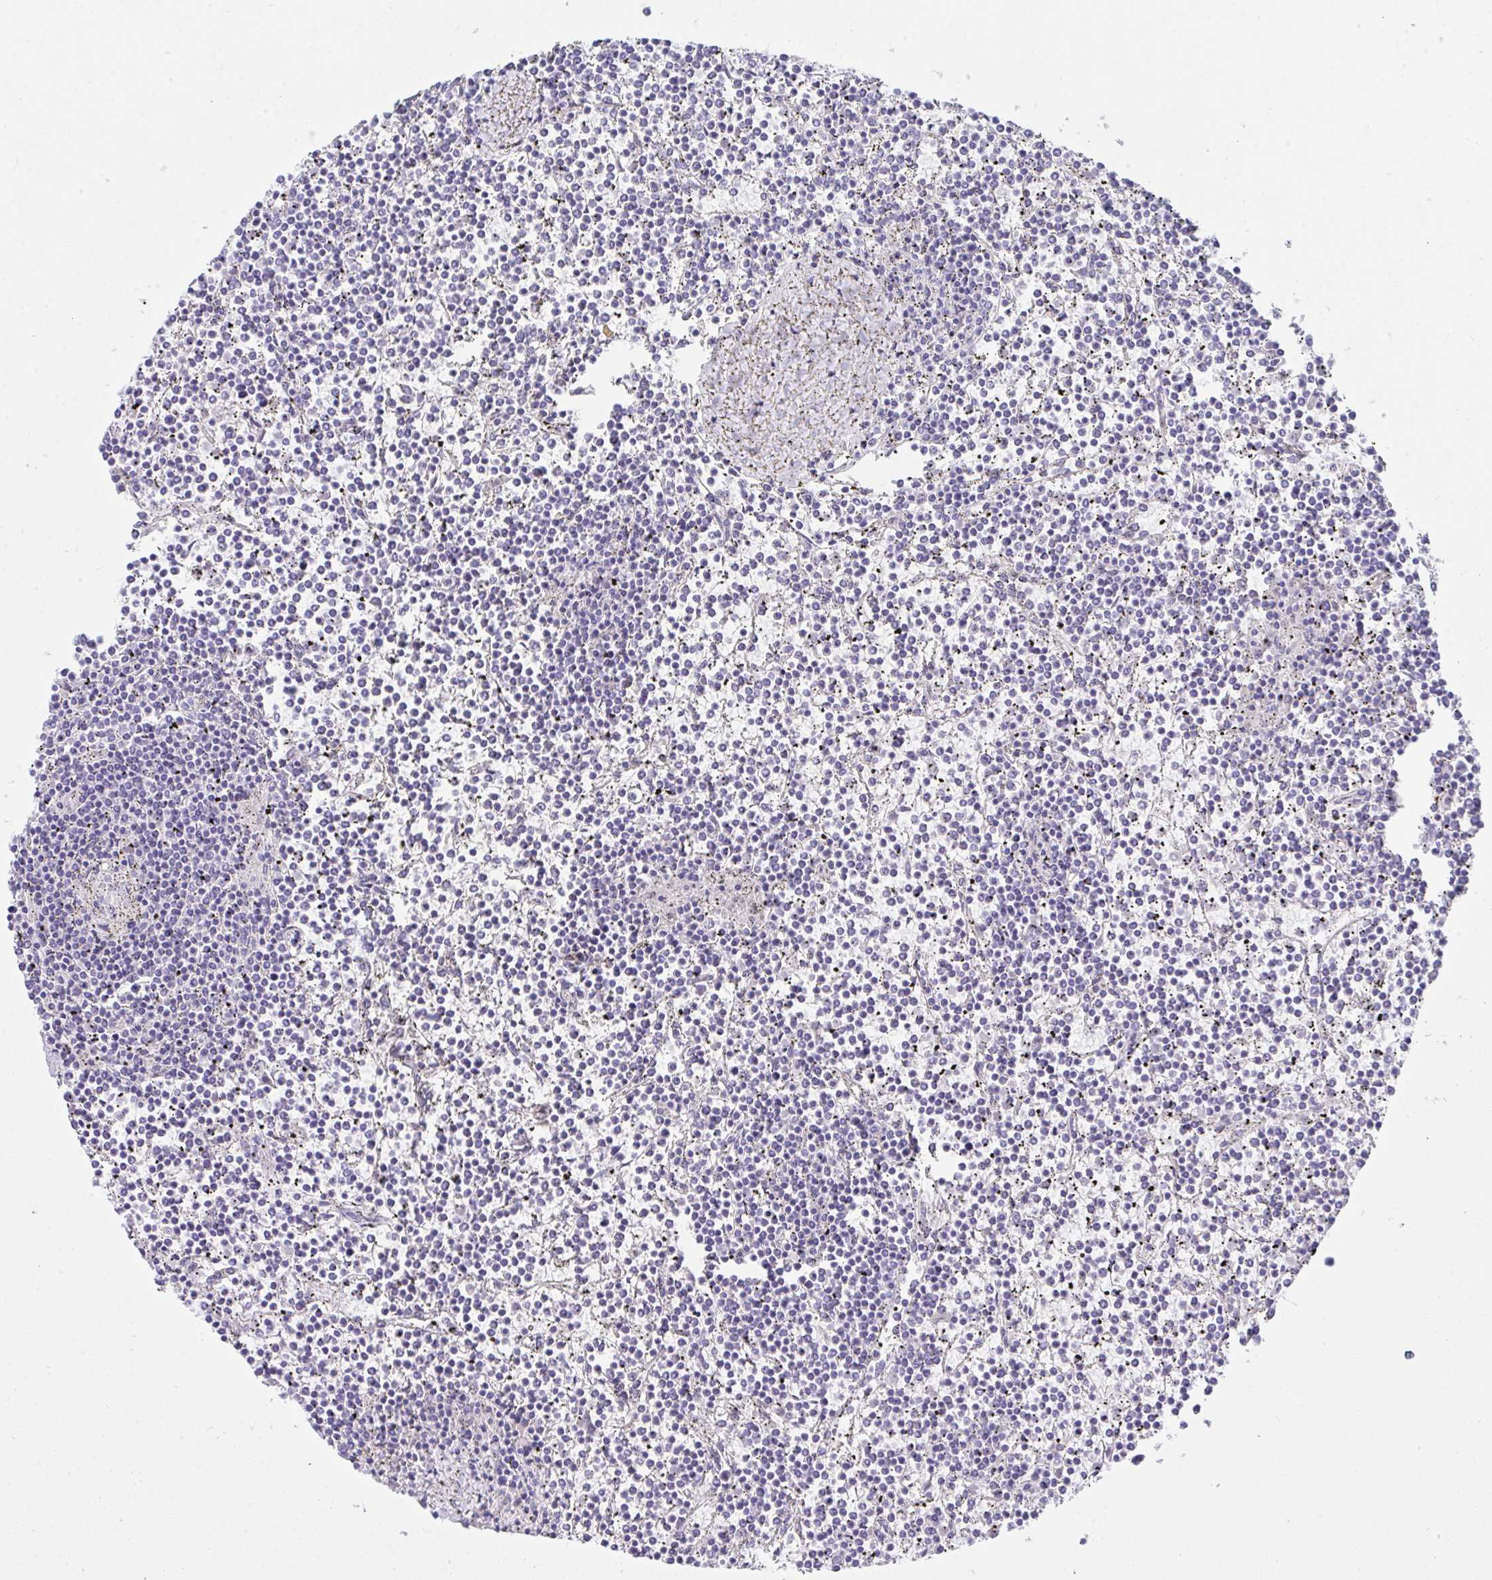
{"staining": {"intensity": "negative", "quantity": "none", "location": "none"}, "tissue": "lymphoma", "cell_type": "Tumor cells", "image_type": "cancer", "snomed": [{"axis": "morphology", "description": "Malignant lymphoma, non-Hodgkin's type, Low grade"}, {"axis": "topography", "description": "Spleen"}], "caption": "This is a photomicrograph of immunohistochemistry staining of low-grade malignant lymphoma, non-Hodgkin's type, which shows no expression in tumor cells. (Immunohistochemistry (ihc), brightfield microscopy, high magnification).", "gene": "GAB1", "patient": {"sex": "female", "age": 19}}